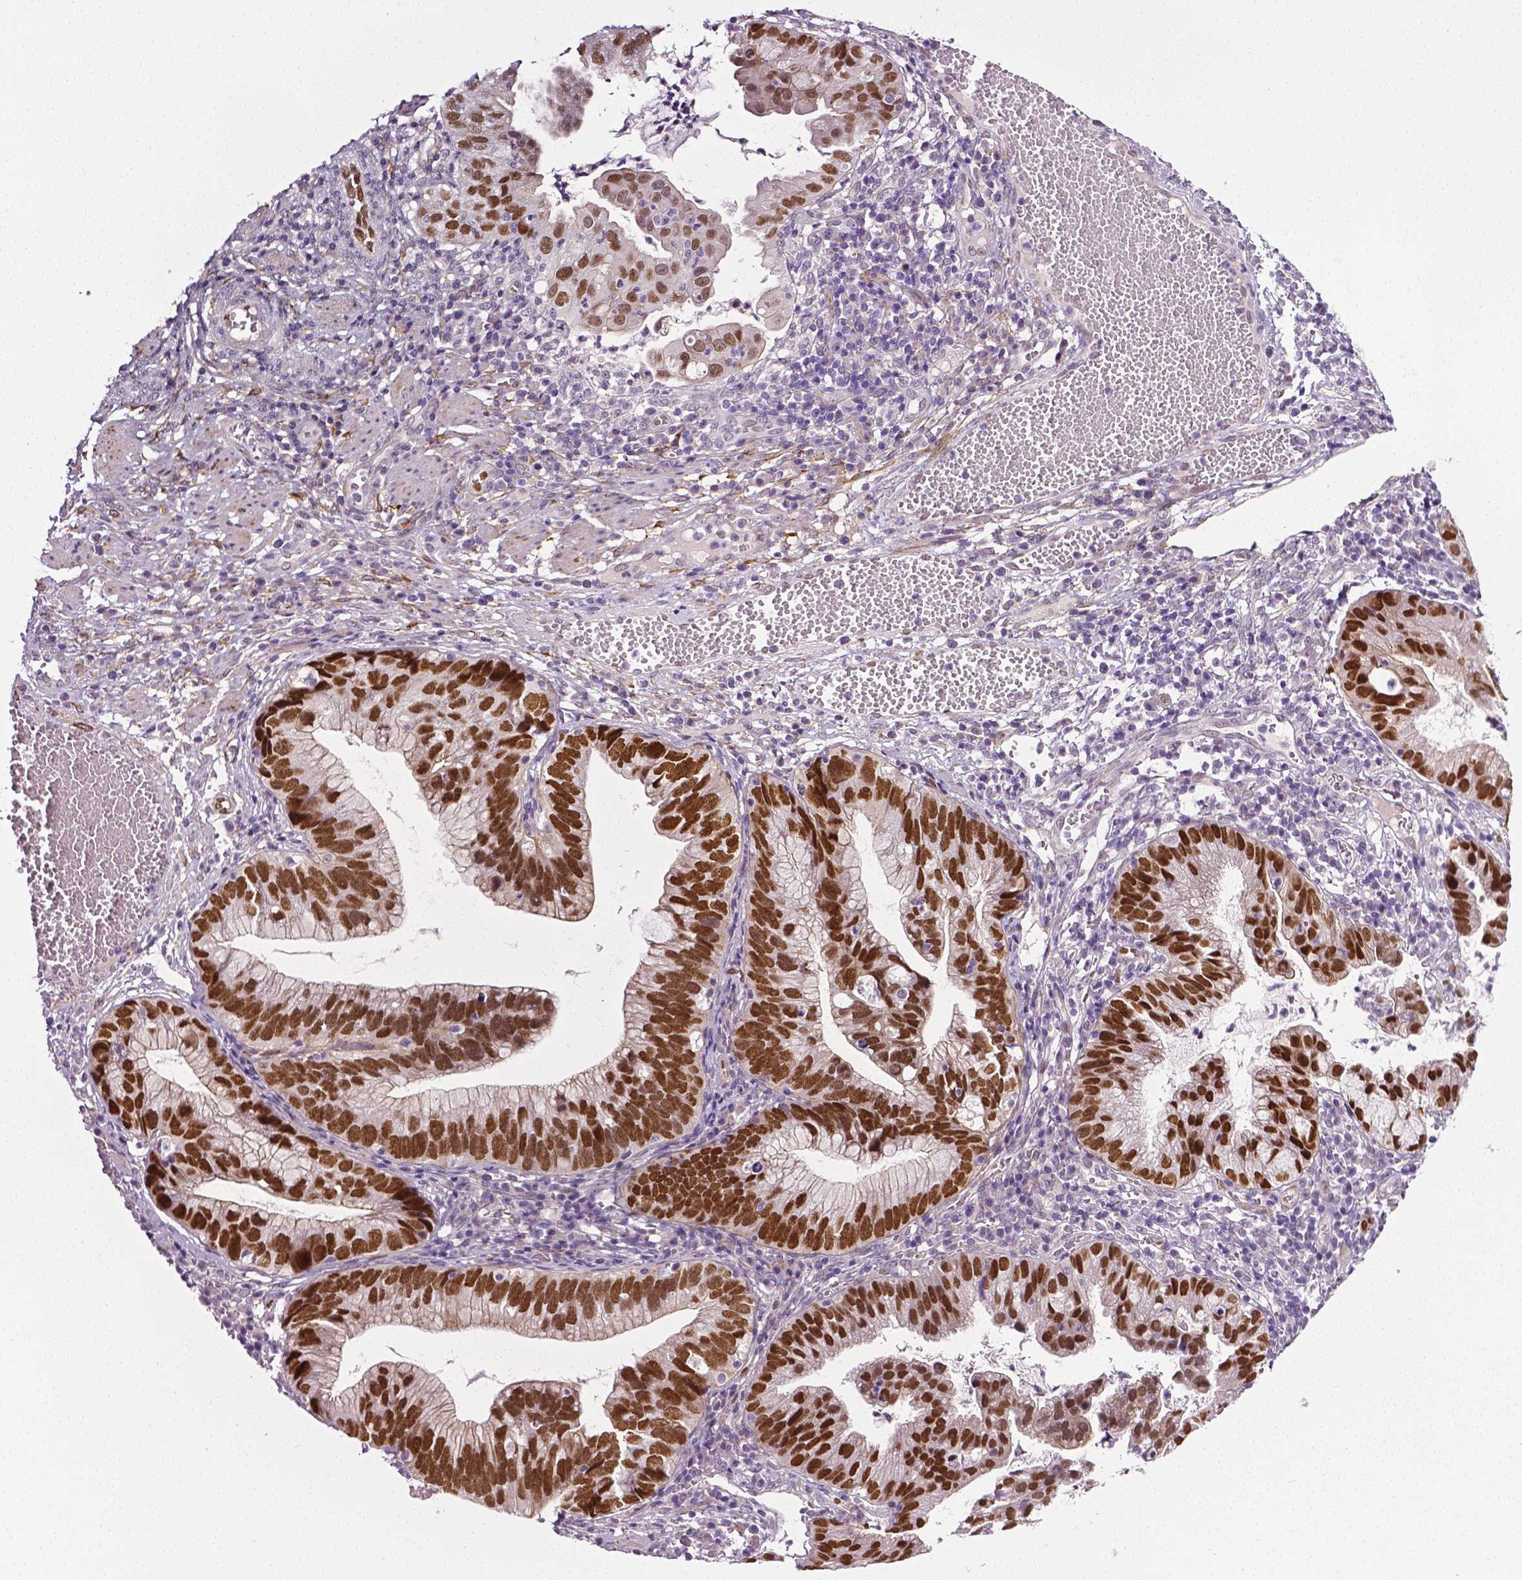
{"staining": {"intensity": "strong", "quantity": ">75%", "location": "nuclear"}, "tissue": "cervical cancer", "cell_type": "Tumor cells", "image_type": "cancer", "snomed": [{"axis": "morphology", "description": "Adenocarcinoma, NOS"}, {"axis": "topography", "description": "Cervix"}], "caption": "Cervical adenocarcinoma was stained to show a protein in brown. There is high levels of strong nuclear staining in about >75% of tumor cells. The protein of interest is shown in brown color, while the nuclei are stained blue.", "gene": "PTGER3", "patient": {"sex": "female", "age": 34}}